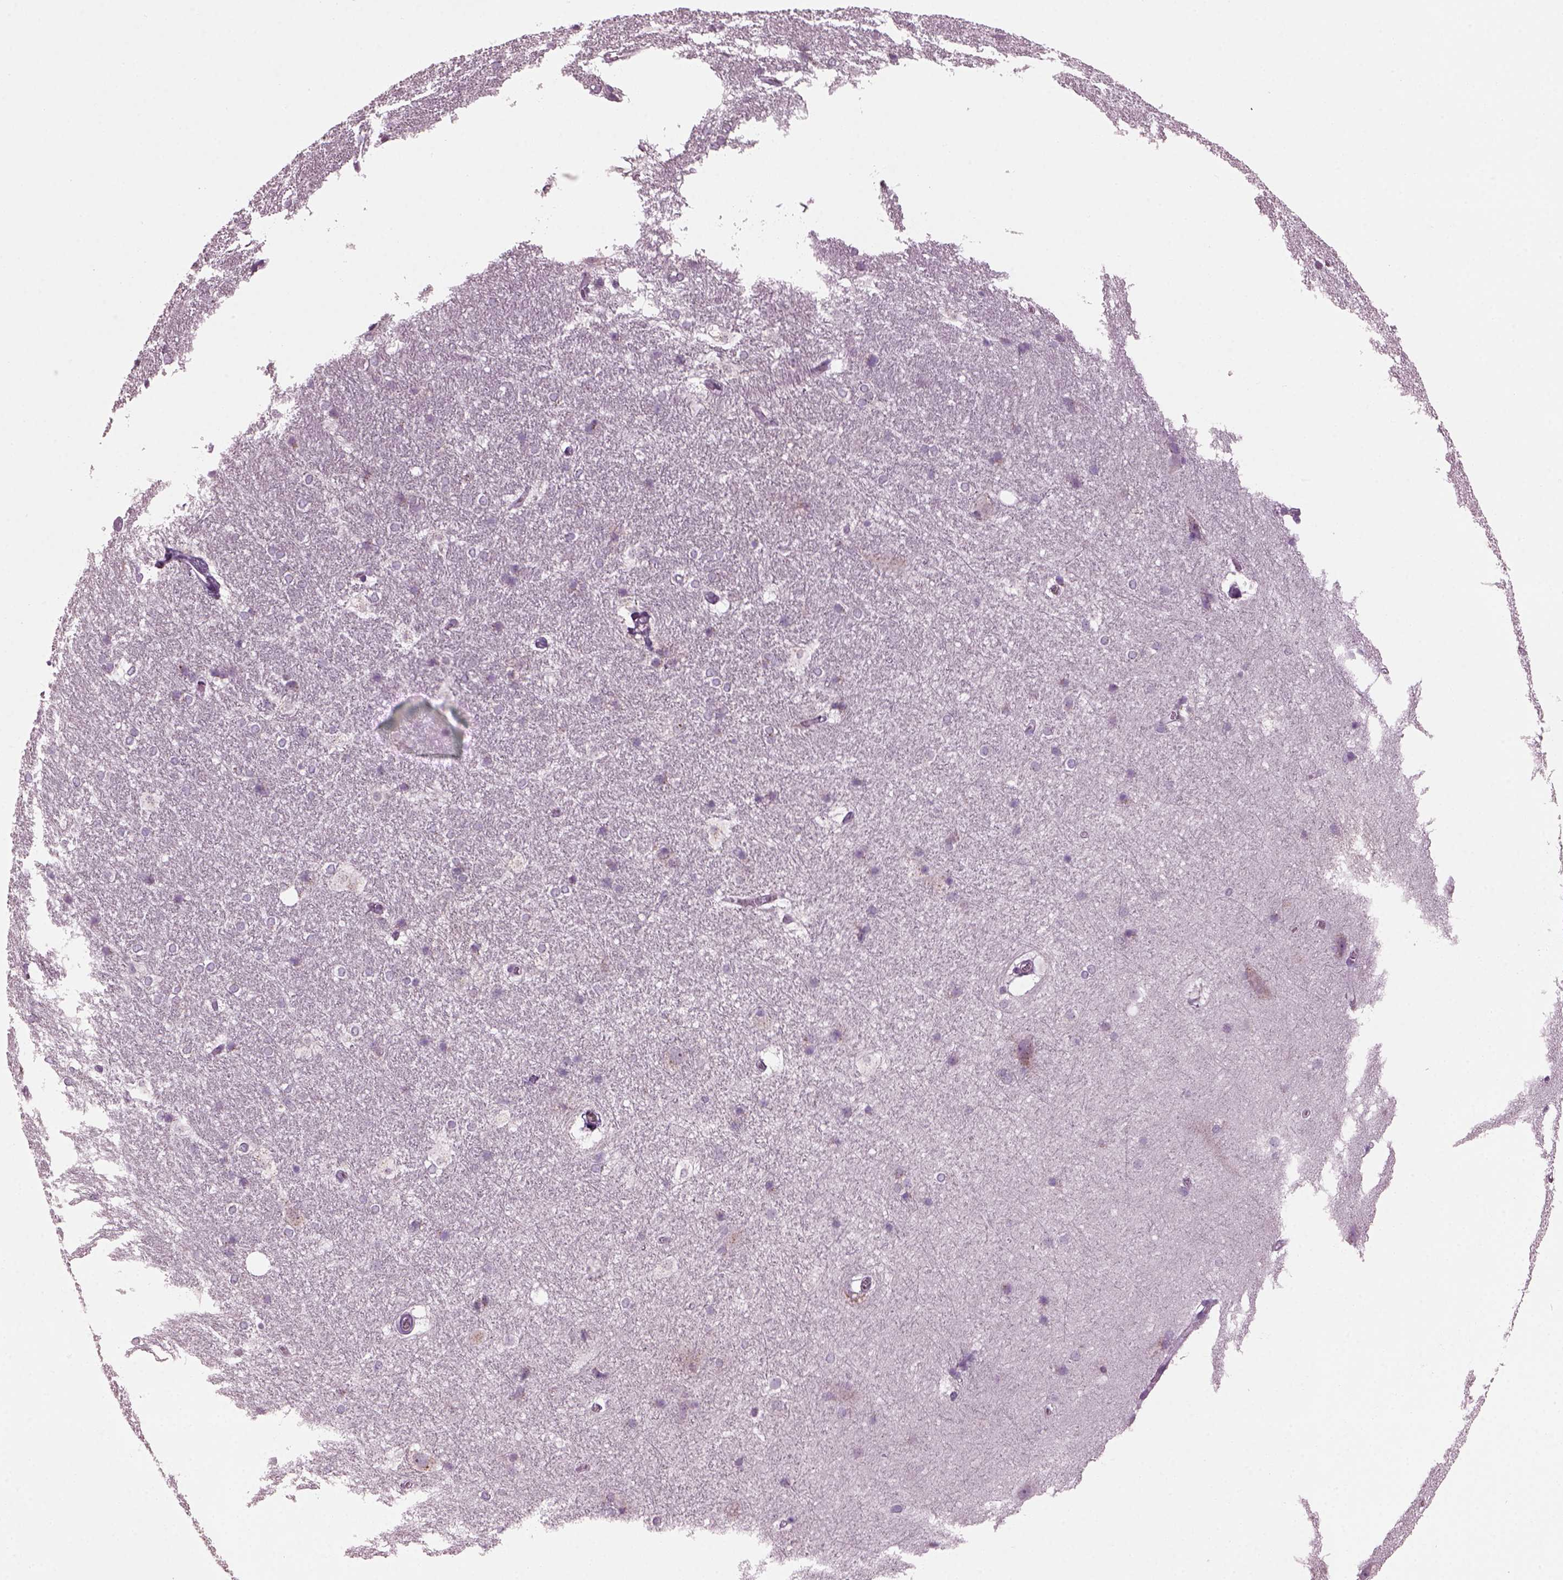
{"staining": {"intensity": "negative", "quantity": "none", "location": "none"}, "tissue": "hippocampus", "cell_type": "Glial cells", "image_type": "normal", "snomed": [{"axis": "morphology", "description": "Normal tissue, NOS"}, {"axis": "topography", "description": "Cerebral cortex"}, {"axis": "topography", "description": "Hippocampus"}], "caption": "High power microscopy photomicrograph of an immunohistochemistry micrograph of normal hippocampus, revealing no significant positivity in glial cells.", "gene": "TMEM231", "patient": {"sex": "female", "age": 19}}